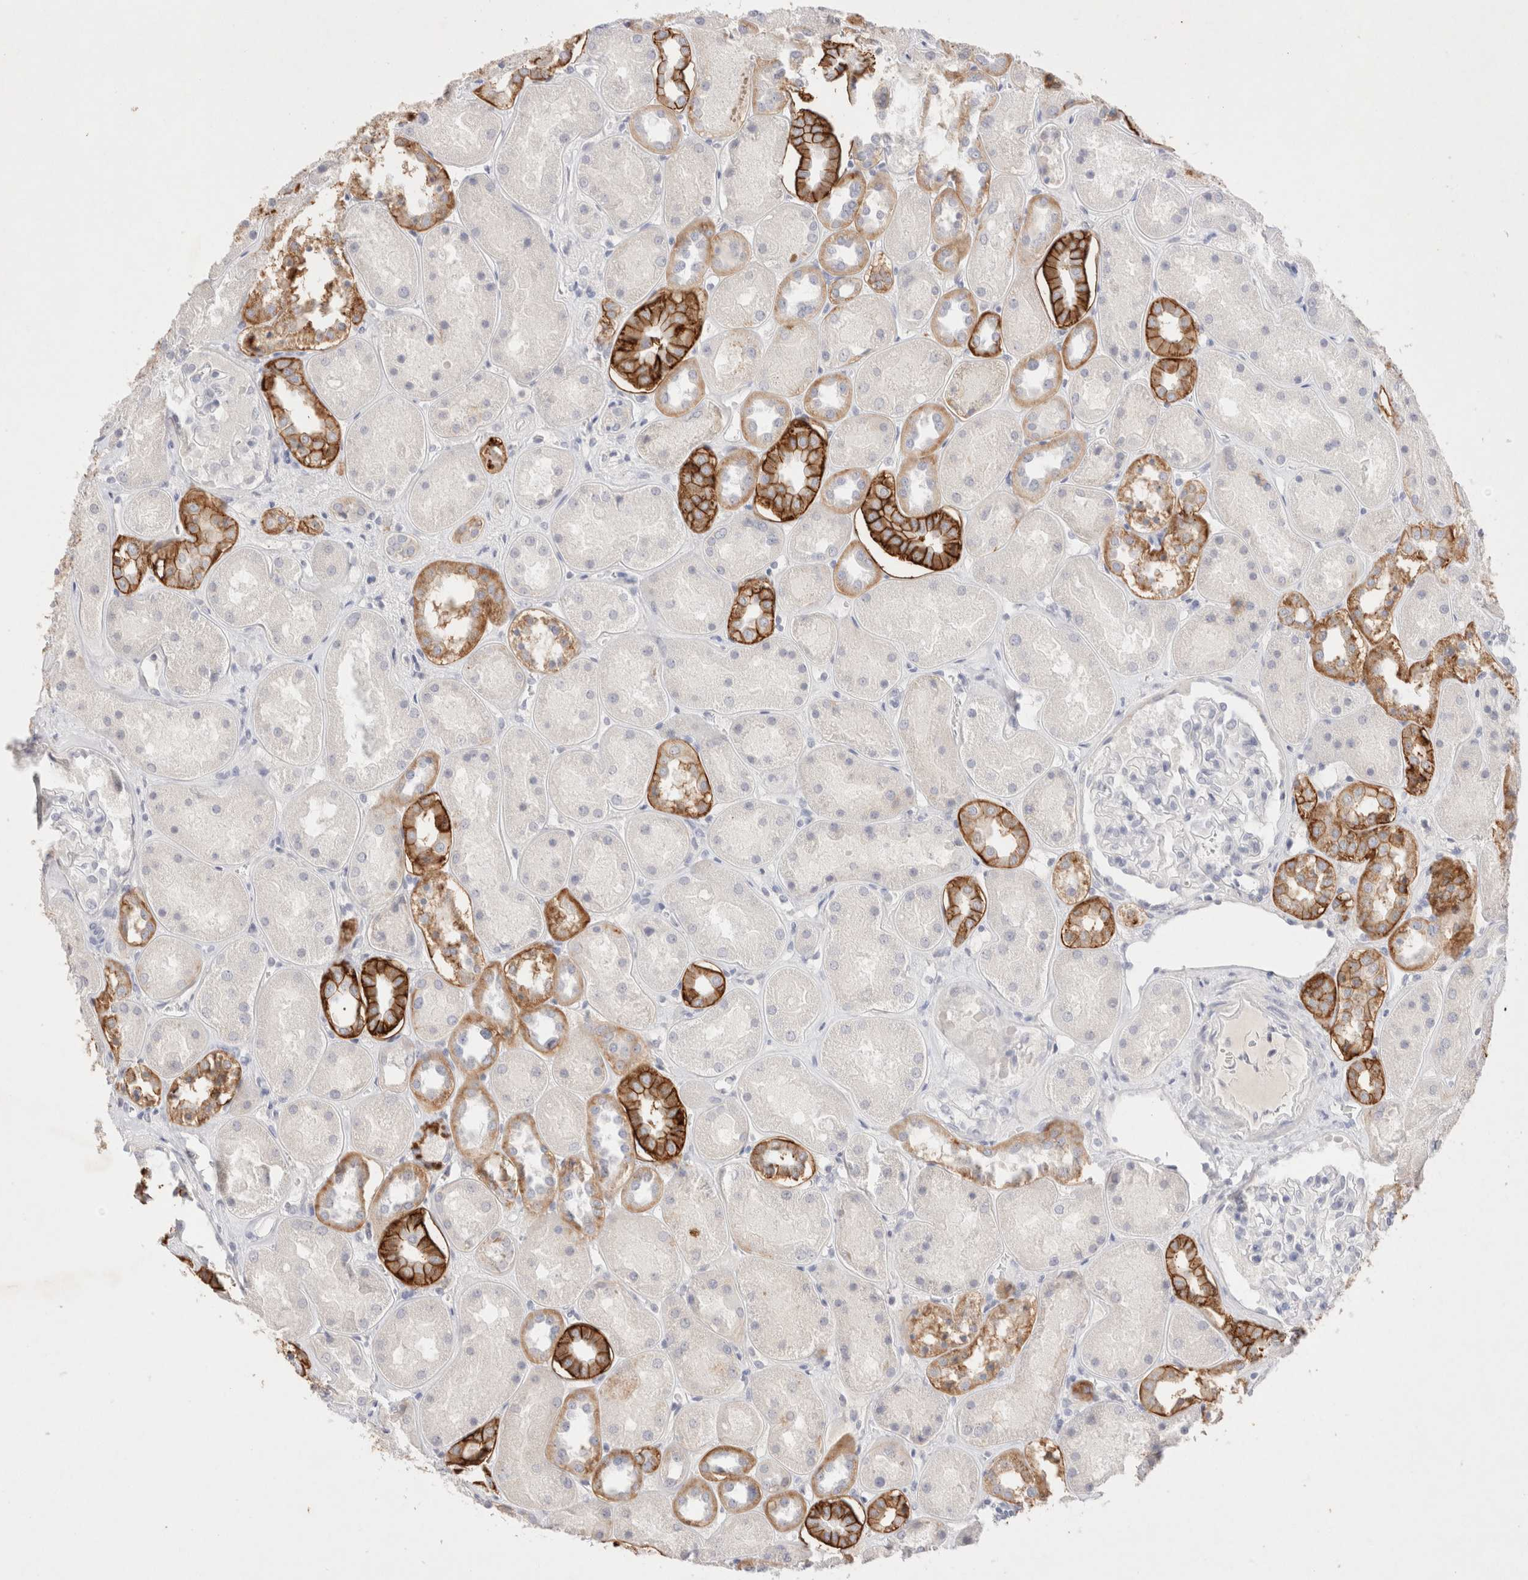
{"staining": {"intensity": "negative", "quantity": "none", "location": "none"}, "tissue": "kidney", "cell_type": "Cells in glomeruli", "image_type": "normal", "snomed": [{"axis": "morphology", "description": "Normal tissue, NOS"}, {"axis": "topography", "description": "Kidney"}], "caption": "Immunohistochemistry of normal human kidney shows no positivity in cells in glomeruli.", "gene": "EPCAM", "patient": {"sex": "male", "age": 70}}